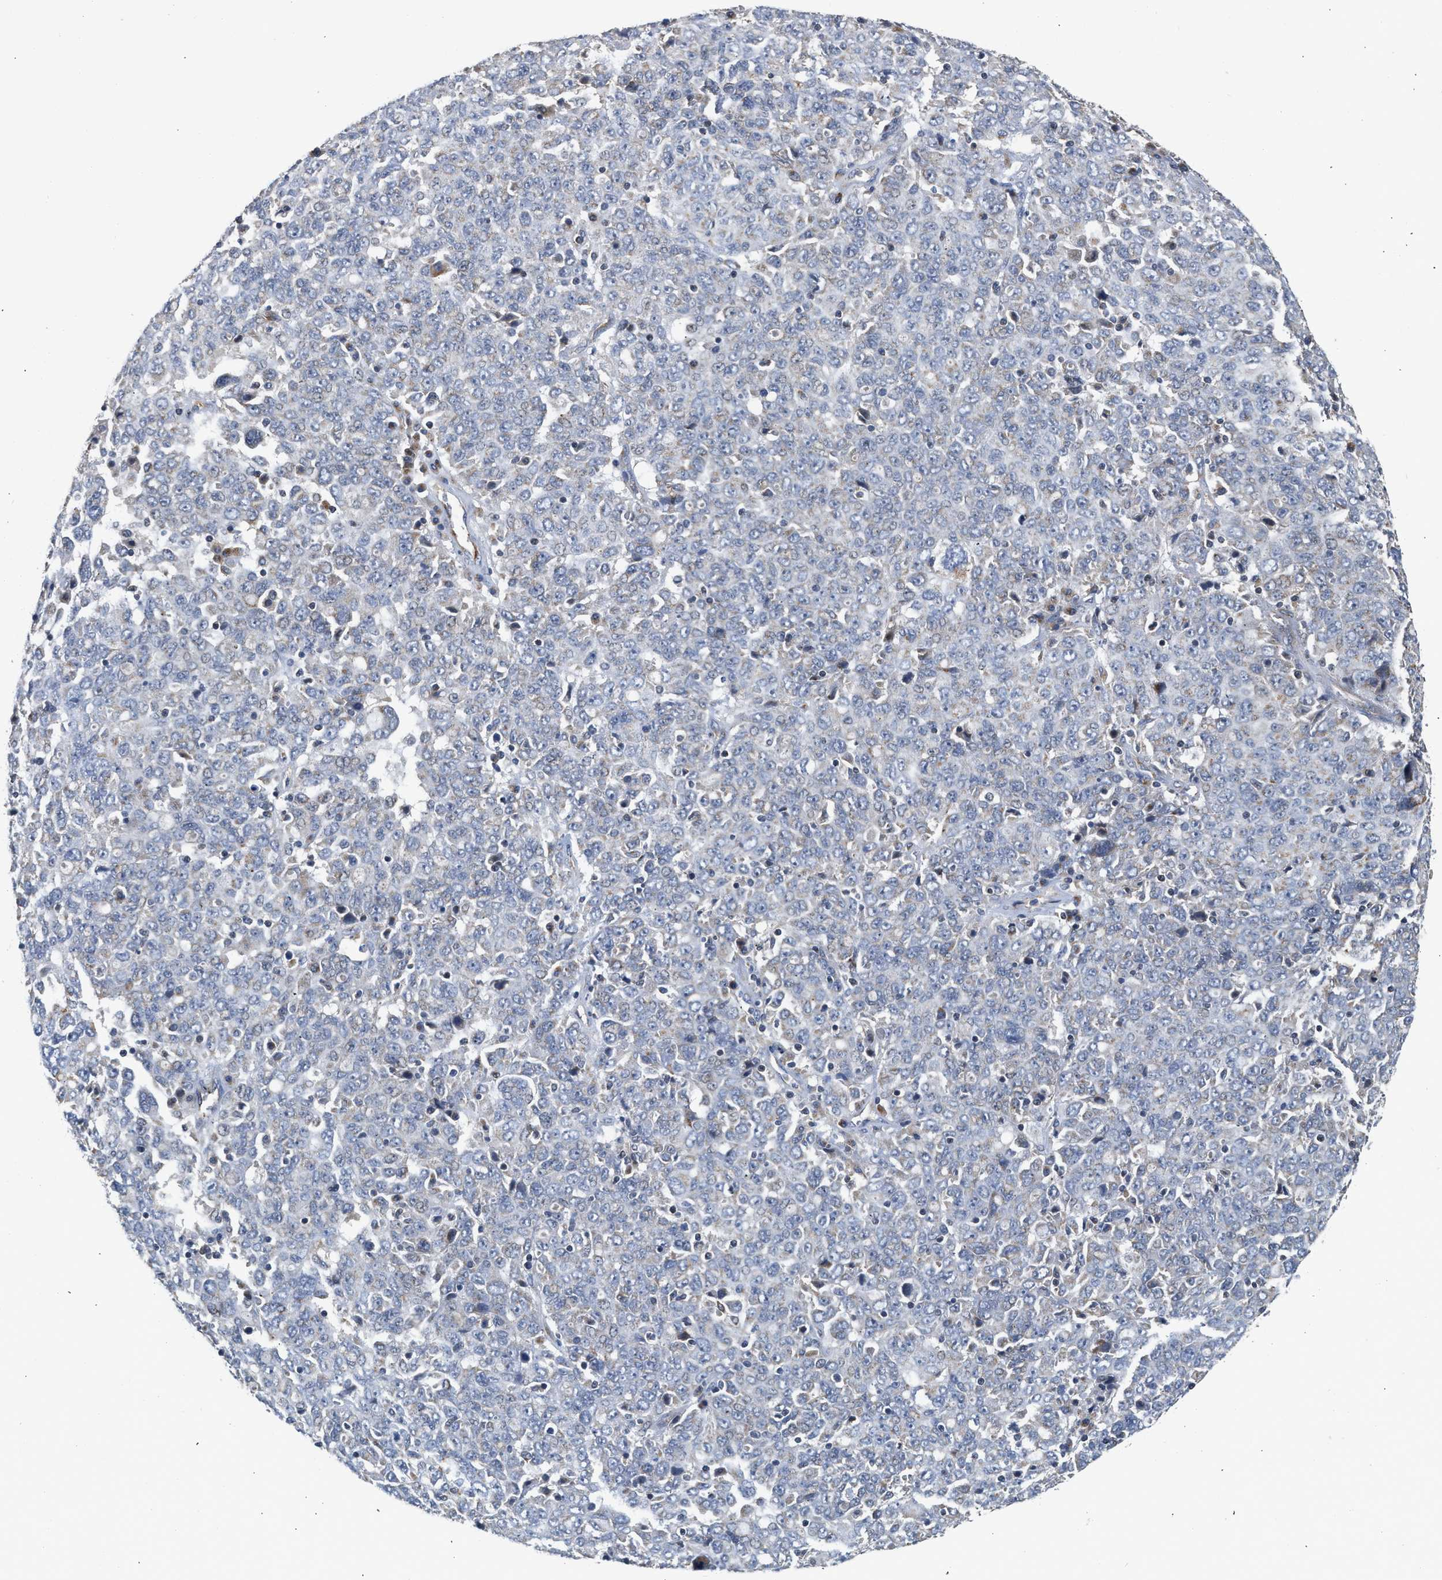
{"staining": {"intensity": "negative", "quantity": "none", "location": "none"}, "tissue": "ovarian cancer", "cell_type": "Tumor cells", "image_type": "cancer", "snomed": [{"axis": "morphology", "description": "Carcinoma, endometroid"}, {"axis": "topography", "description": "Ovary"}], "caption": "Tumor cells show no significant protein expression in ovarian endometroid carcinoma.", "gene": "PIM1", "patient": {"sex": "female", "age": 62}}